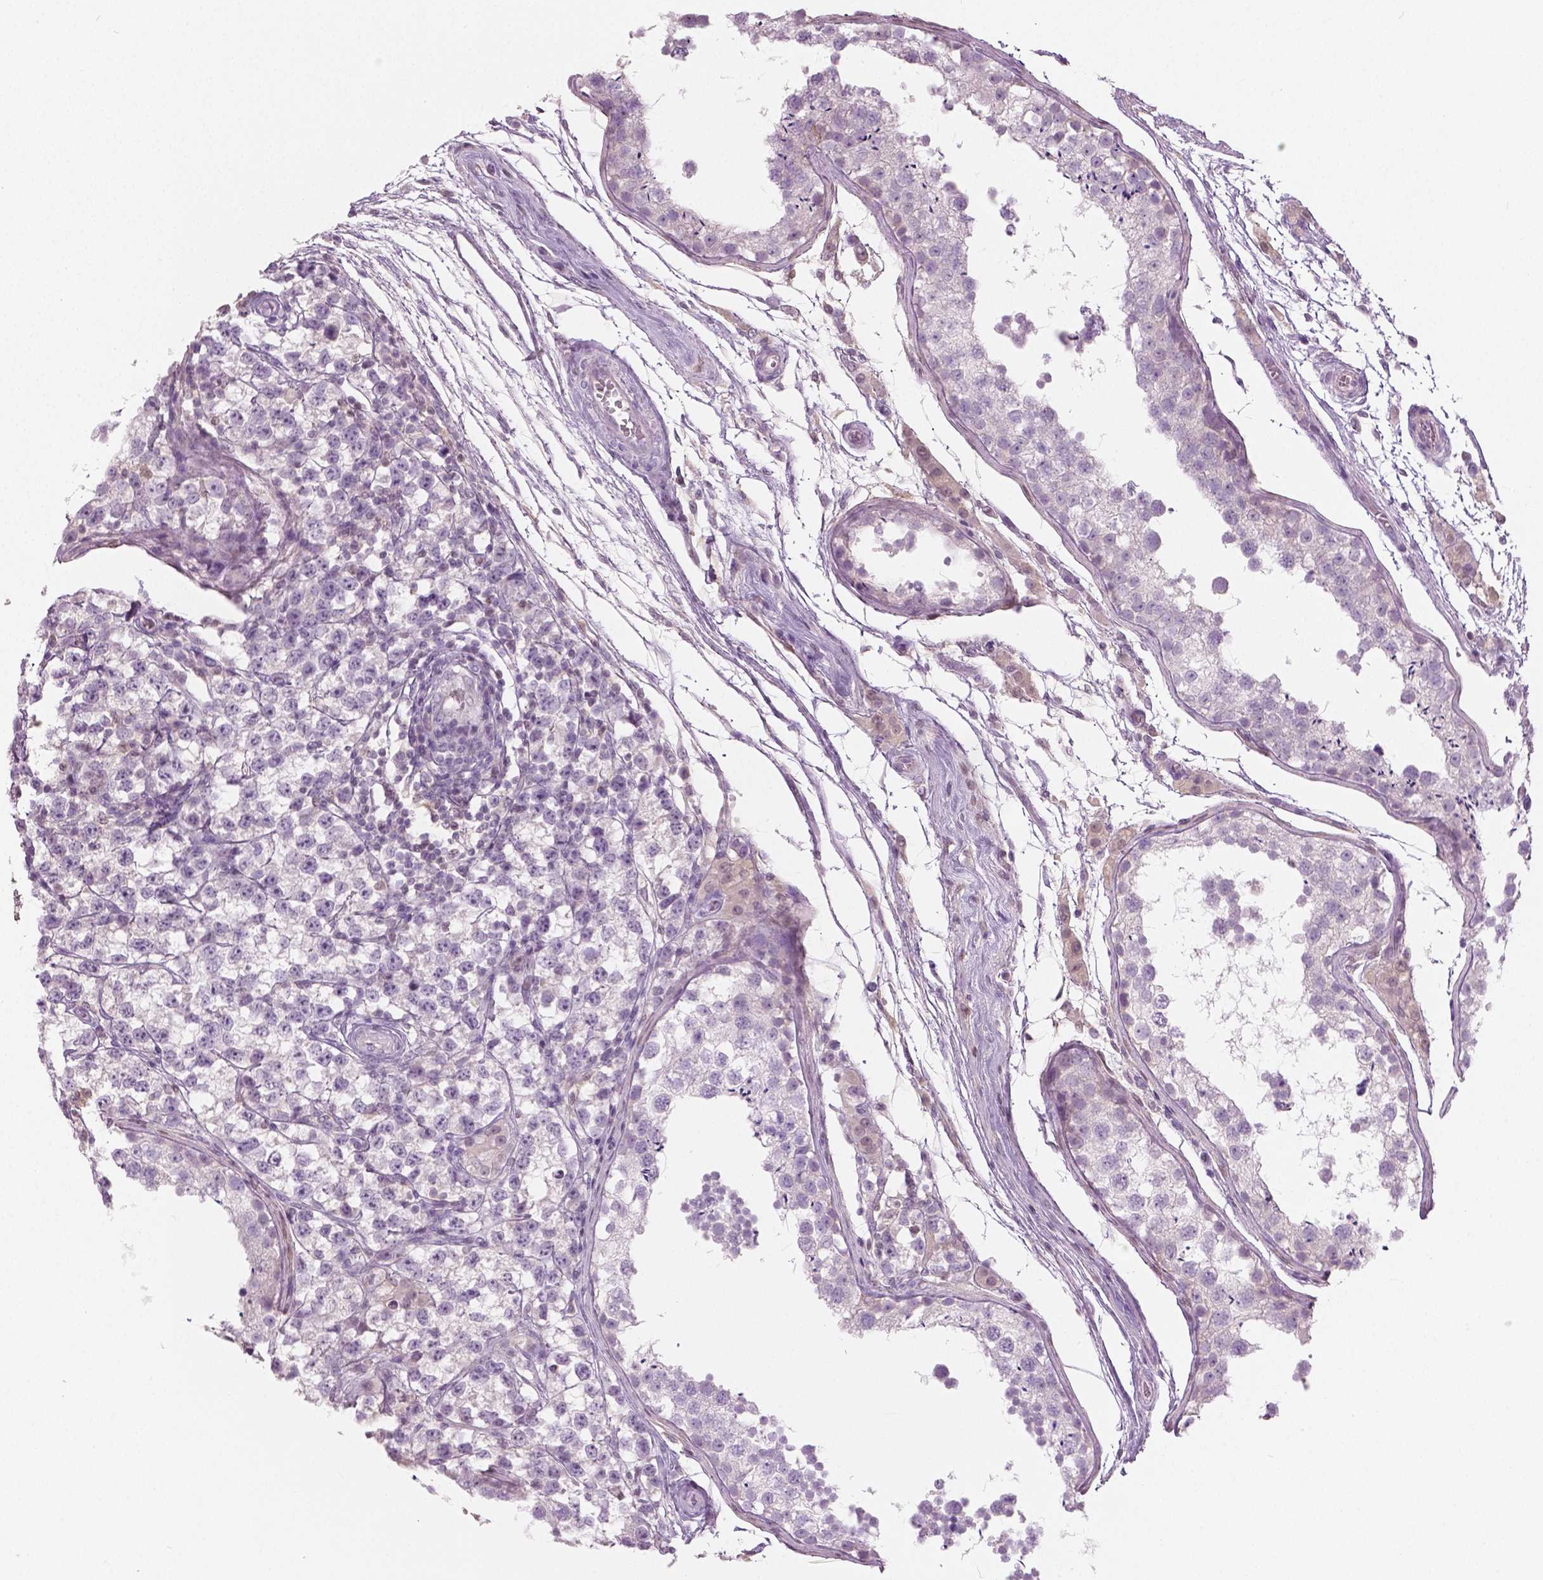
{"staining": {"intensity": "negative", "quantity": "none", "location": "none"}, "tissue": "testis", "cell_type": "Cells in seminiferous ducts", "image_type": "normal", "snomed": [{"axis": "morphology", "description": "Normal tissue, NOS"}, {"axis": "morphology", "description": "Seminoma, NOS"}, {"axis": "topography", "description": "Testis"}], "caption": "This is an immunohistochemistry photomicrograph of benign human testis. There is no staining in cells in seminiferous ducts.", "gene": "GALM", "patient": {"sex": "male", "age": 29}}